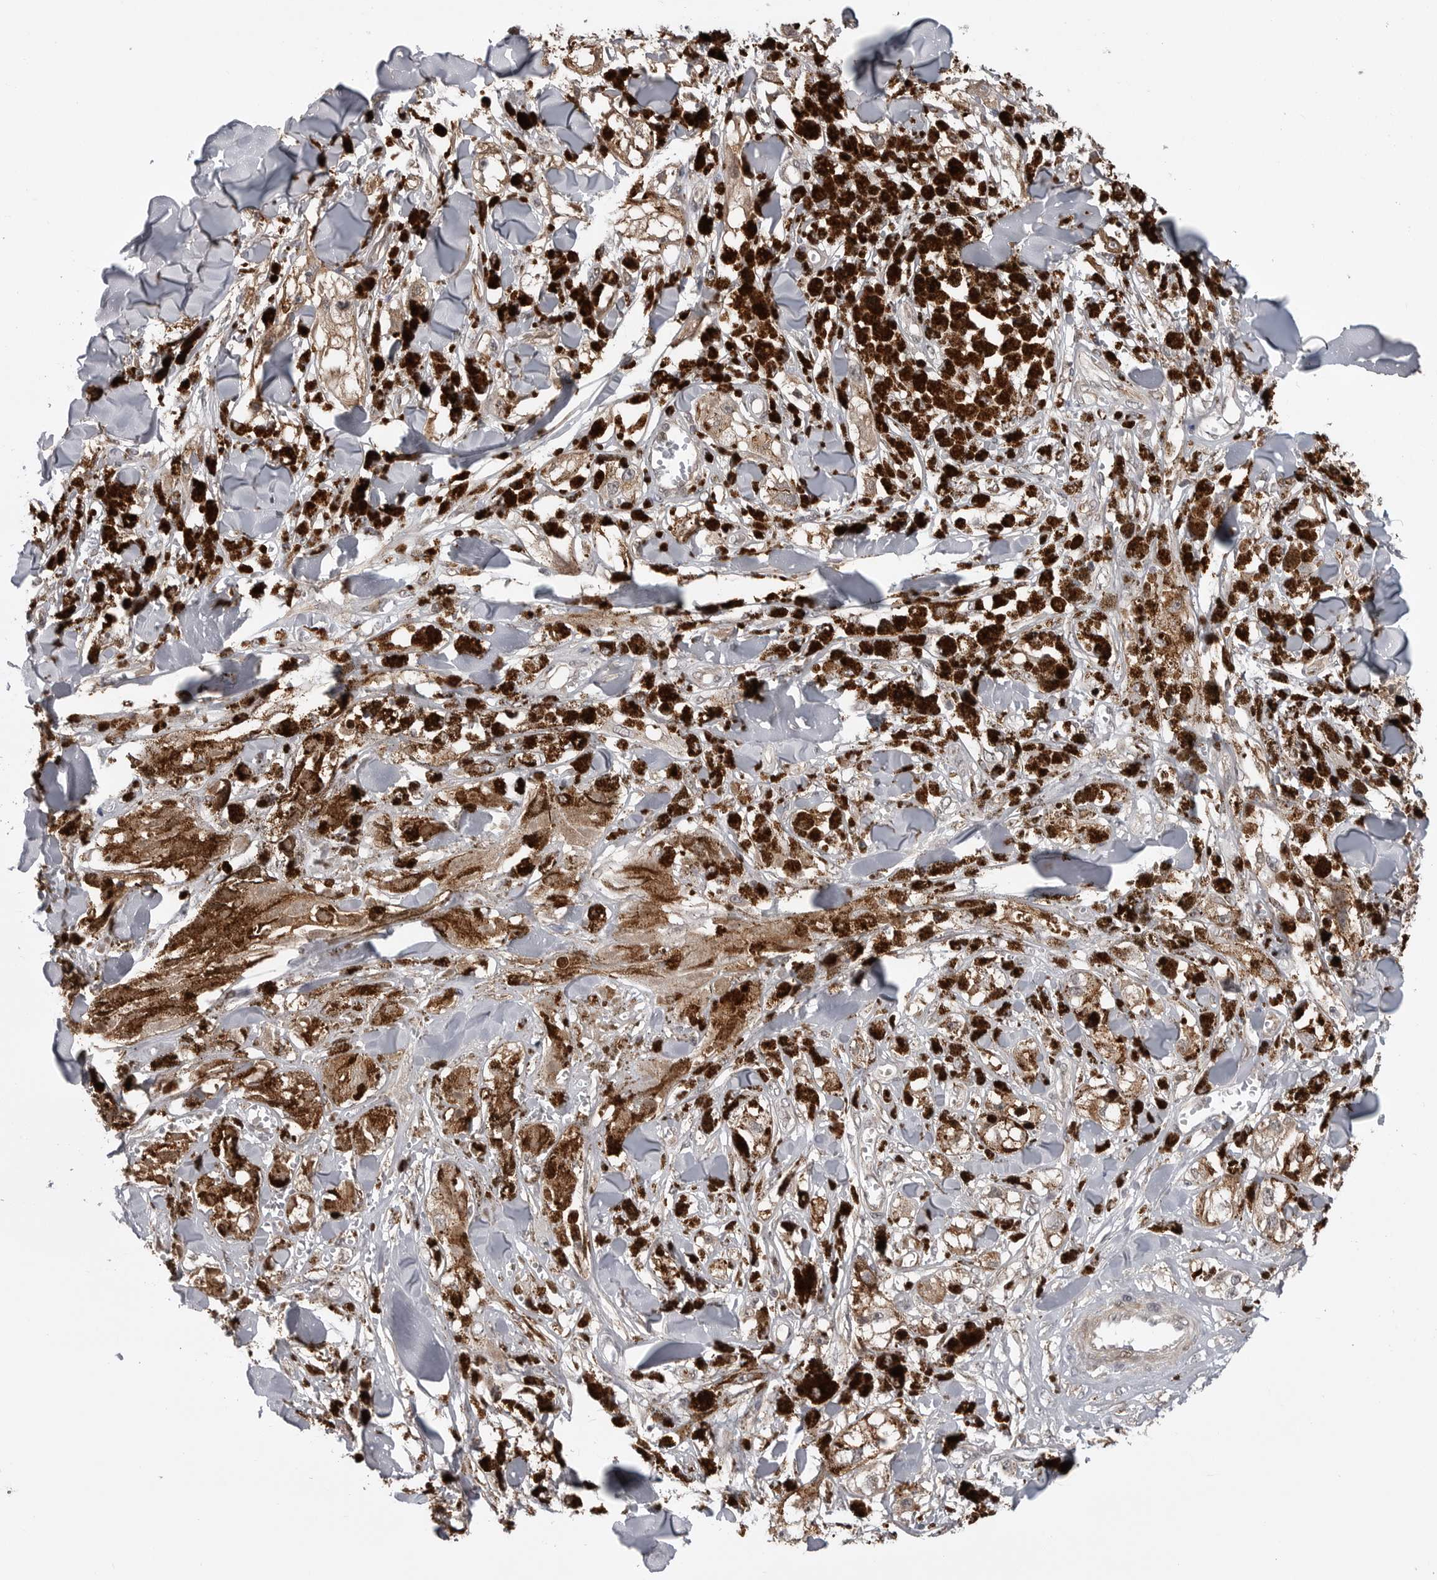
{"staining": {"intensity": "weak", "quantity": ">75%", "location": "cytoplasmic/membranous"}, "tissue": "melanoma", "cell_type": "Tumor cells", "image_type": "cancer", "snomed": [{"axis": "morphology", "description": "Malignant melanoma, NOS"}, {"axis": "topography", "description": "Skin"}], "caption": "Melanoma tissue displays weak cytoplasmic/membranous staining in about >75% of tumor cells (Stains: DAB (3,3'-diaminobenzidine) in brown, nuclei in blue, Microscopy: brightfield microscopy at high magnification).", "gene": "FAAP100", "patient": {"sex": "male", "age": 88}}